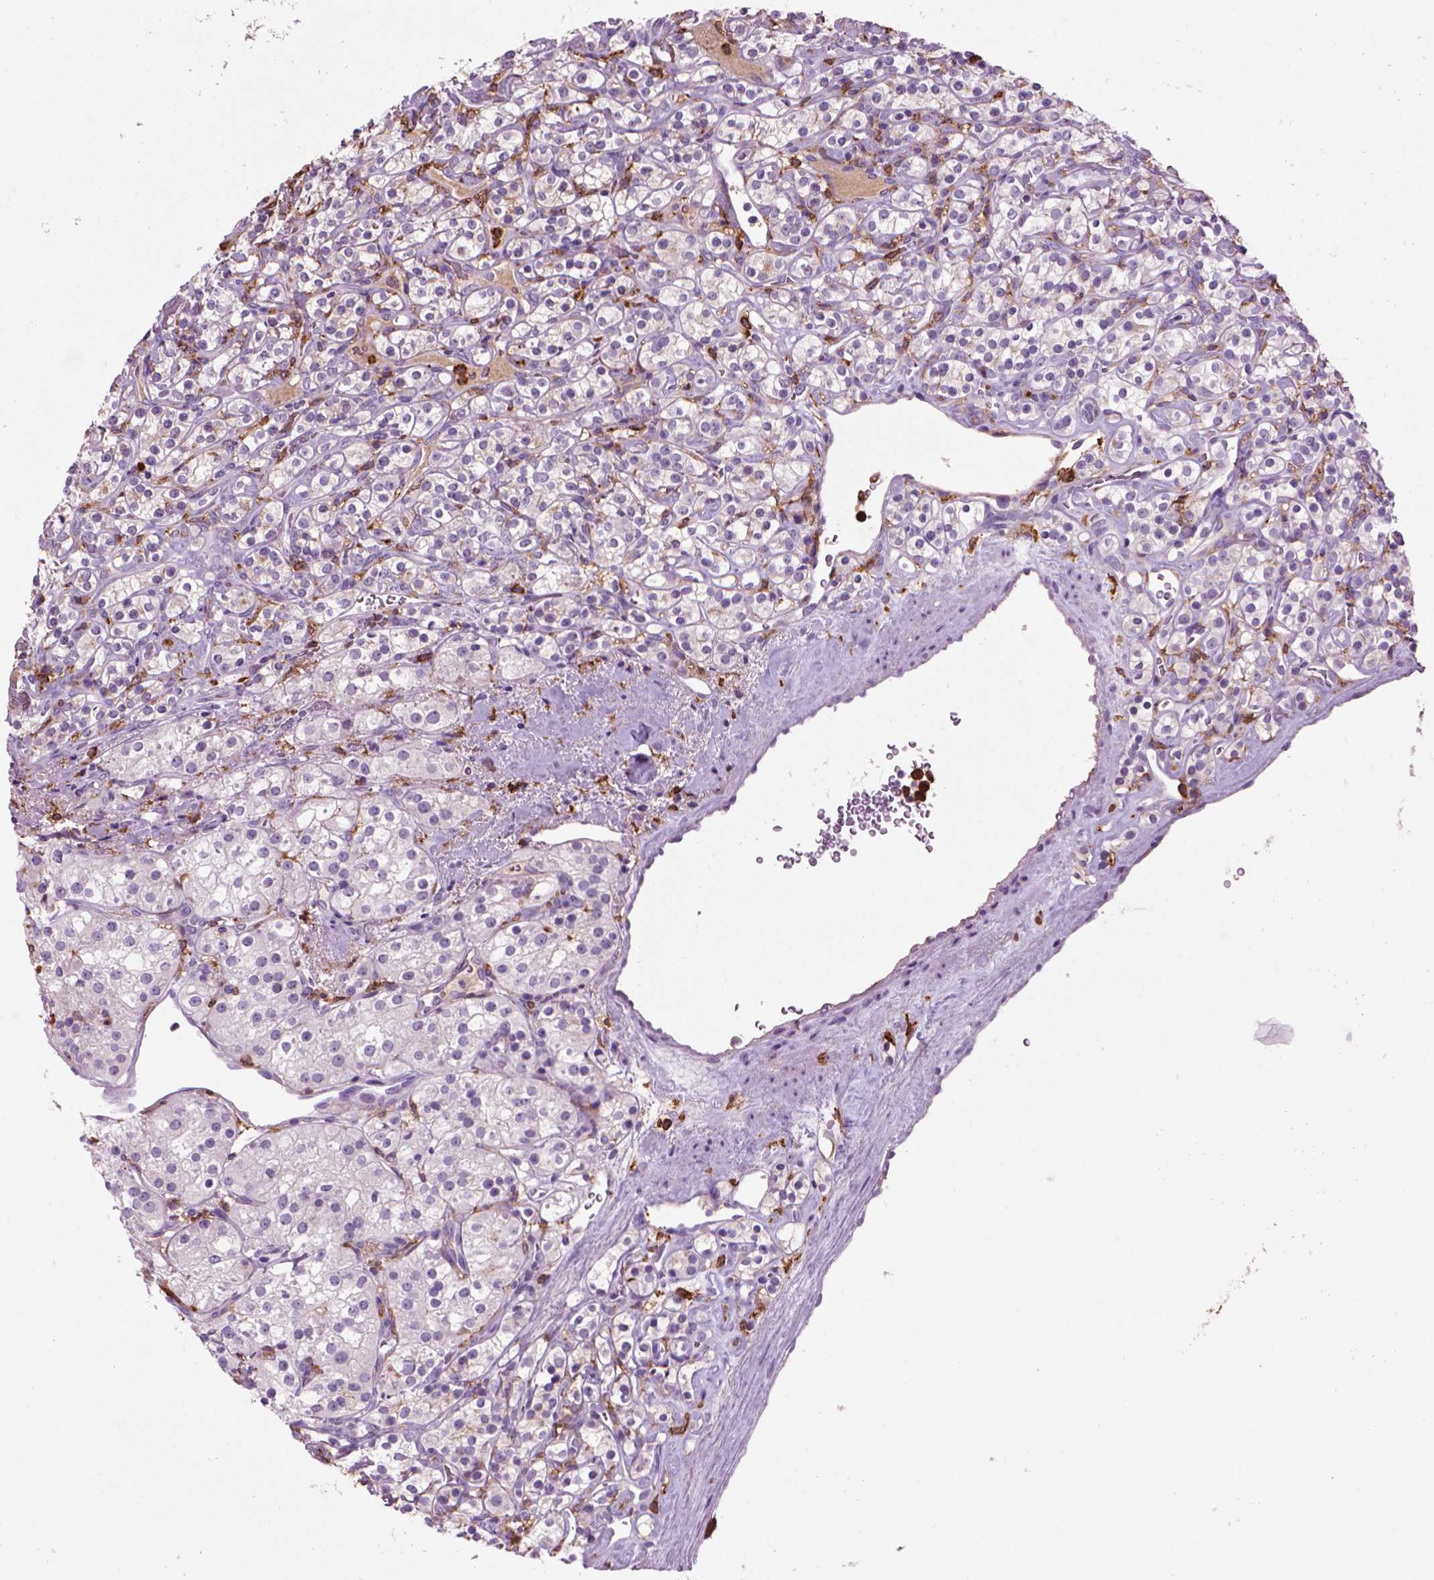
{"staining": {"intensity": "negative", "quantity": "none", "location": "none"}, "tissue": "renal cancer", "cell_type": "Tumor cells", "image_type": "cancer", "snomed": [{"axis": "morphology", "description": "Adenocarcinoma, NOS"}, {"axis": "topography", "description": "Kidney"}], "caption": "There is no significant positivity in tumor cells of renal cancer (adenocarcinoma). The staining was performed using DAB (3,3'-diaminobenzidine) to visualize the protein expression in brown, while the nuclei were stained in blue with hematoxylin (Magnification: 20x).", "gene": "CD14", "patient": {"sex": "male", "age": 77}}